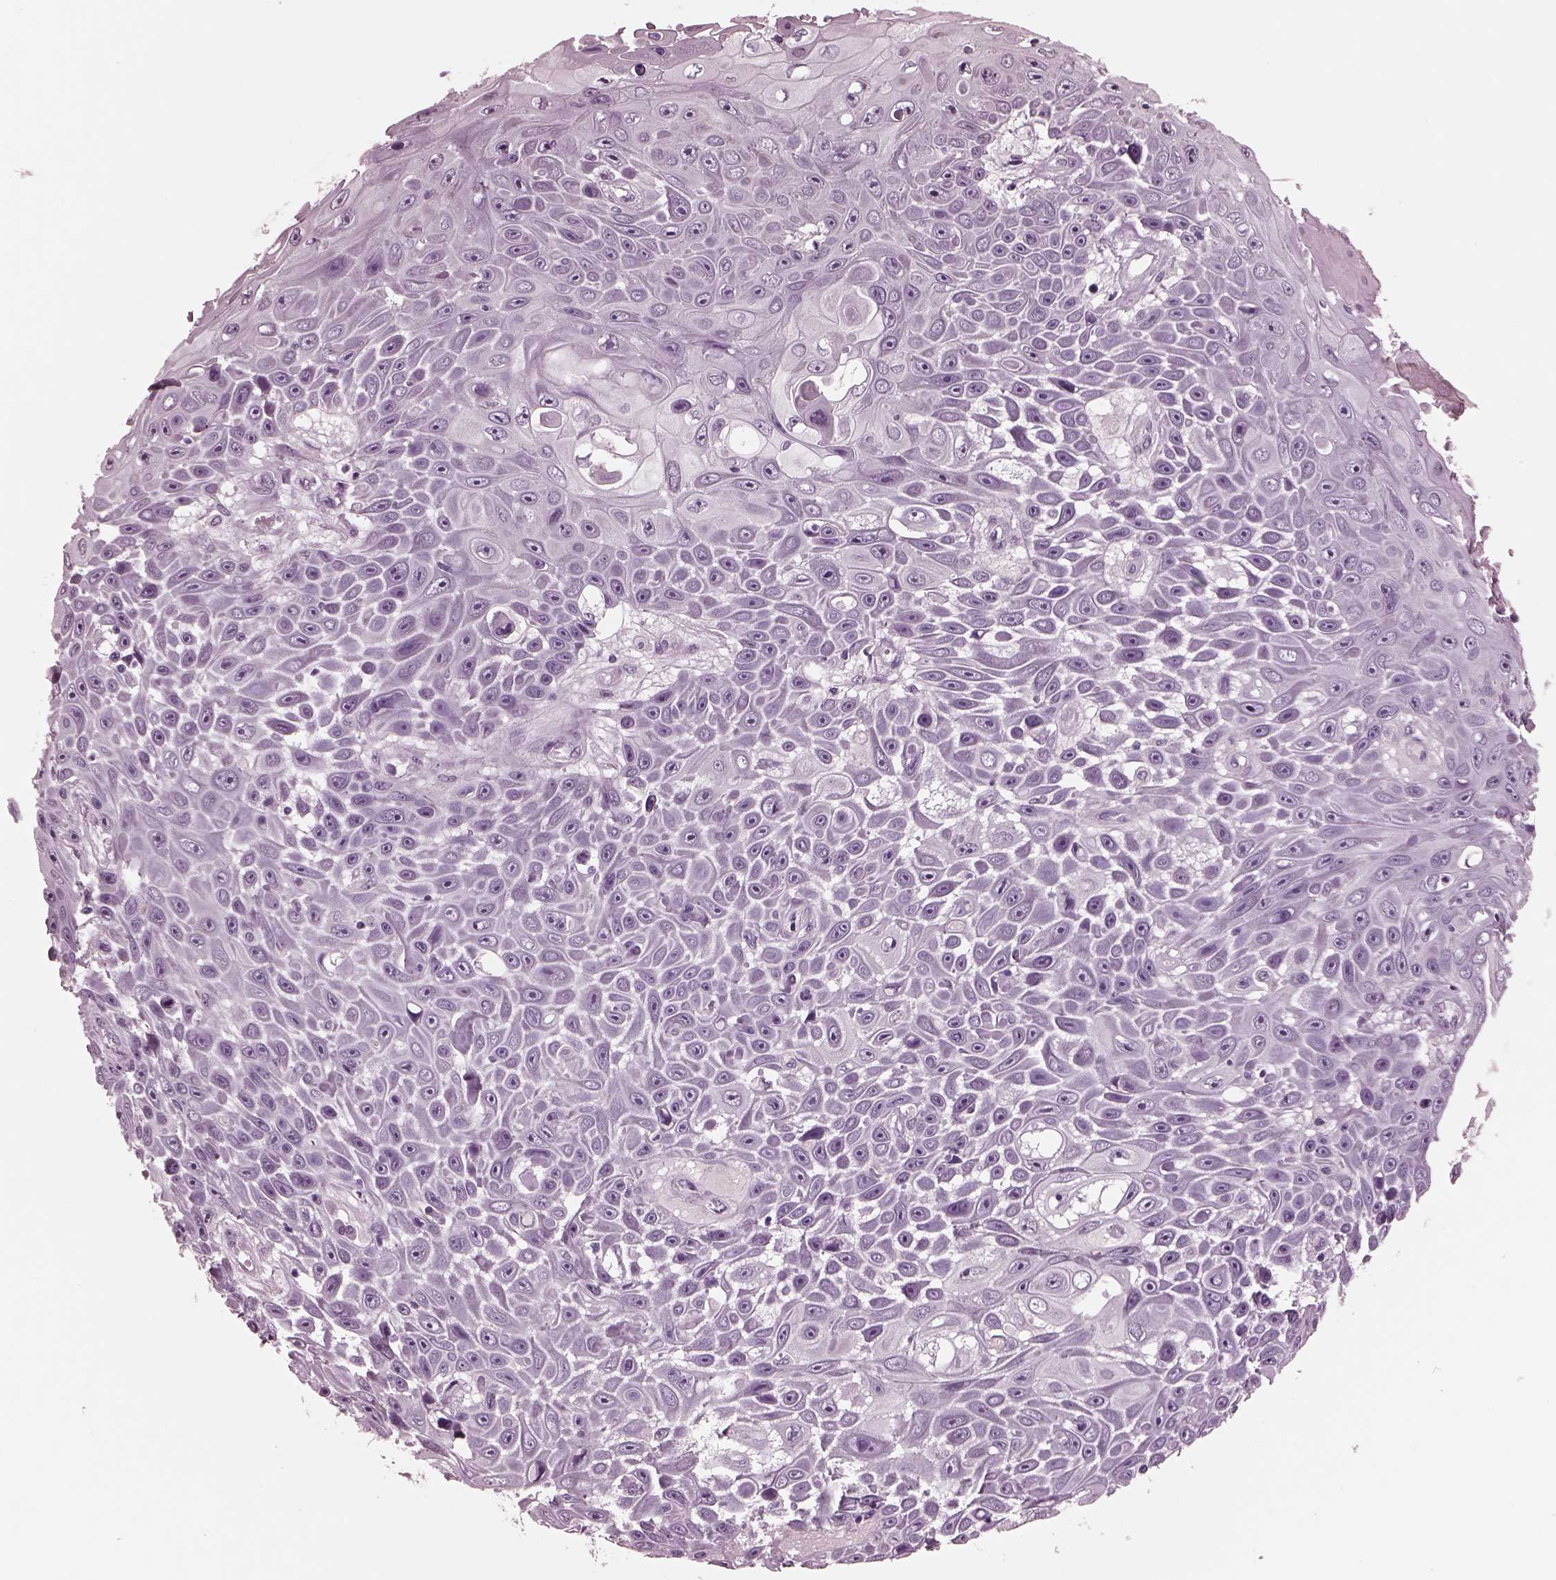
{"staining": {"intensity": "negative", "quantity": "none", "location": "none"}, "tissue": "skin cancer", "cell_type": "Tumor cells", "image_type": "cancer", "snomed": [{"axis": "morphology", "description": "Squamous cell carcinoma, NOS"}, {"axis": "topography", "description": "Skin"}], "caption": "A photomicrograph of human squamous cell carcinoma (skin) is negative for staining in tumor cells. Brightfield microscopy of immunohistochemistry stained with DAB (3,3'-diaminobenzidine) (brown) and hematoxylin (blue), captured at high magnification.", "gene": "MIB2", "patient": {"sex": "male", "age": 82}}